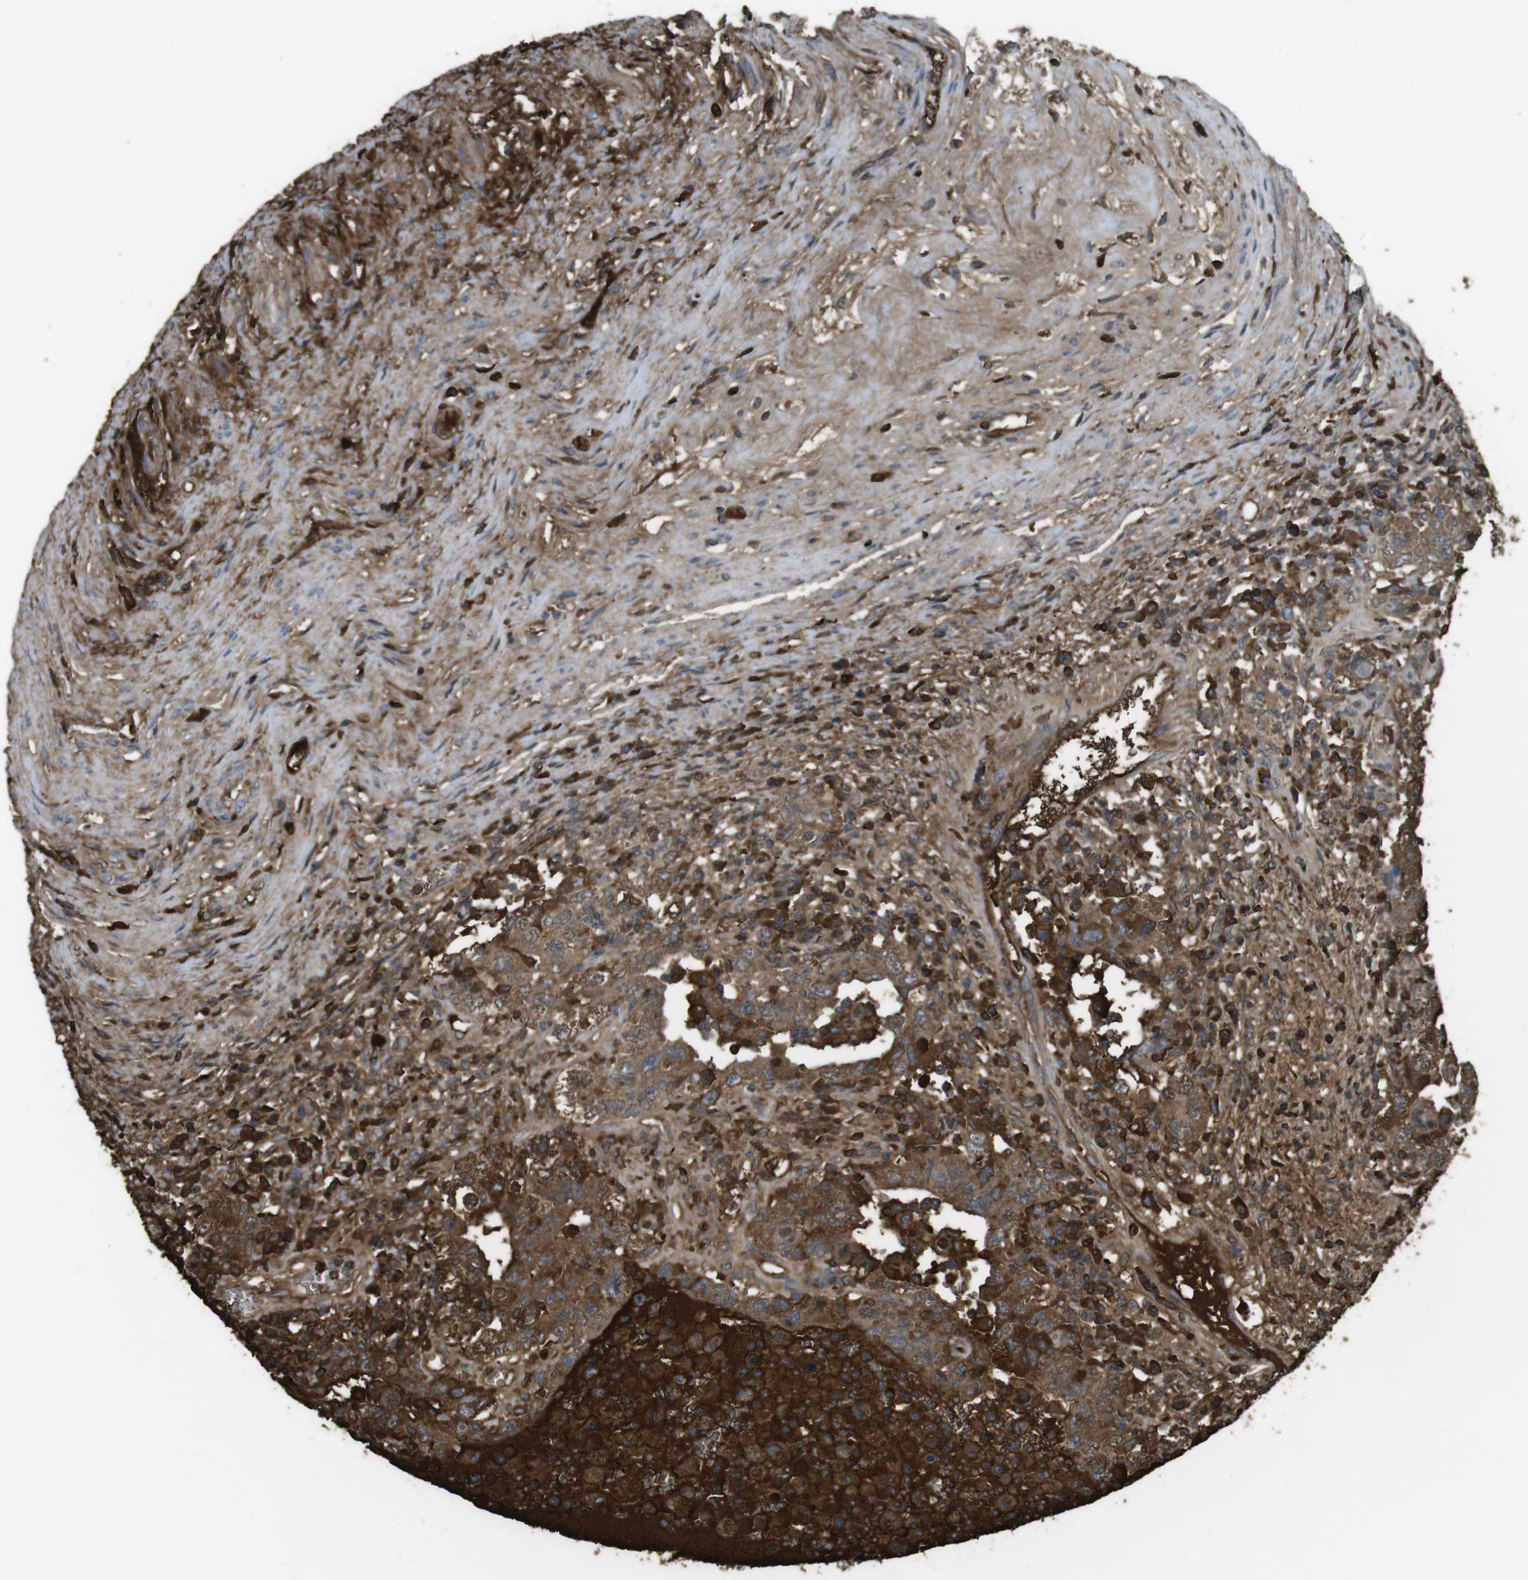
{"staining": {"intensity": "moderate", "quantity": ">75%", "location": "cytoplasmic/membranous"}, "tissue": "testis cancer", "cell_type": "Tumor cells", "image_type": "cancer", "snomed": [{"axis": "morphology", "description": "Carcinoma, Embryonal, NOS"}, {"axis": "topography", "description": "Testis"}], "caption": "Immunohistochemistry of human embryonal carcinoma (testis) reveals medium levels of moderate cytoplasmic/membranous staining in approximately >75% of tumor cells.", "gene": "LTBP4", "patient": {"sex": "male", "age": 26}}